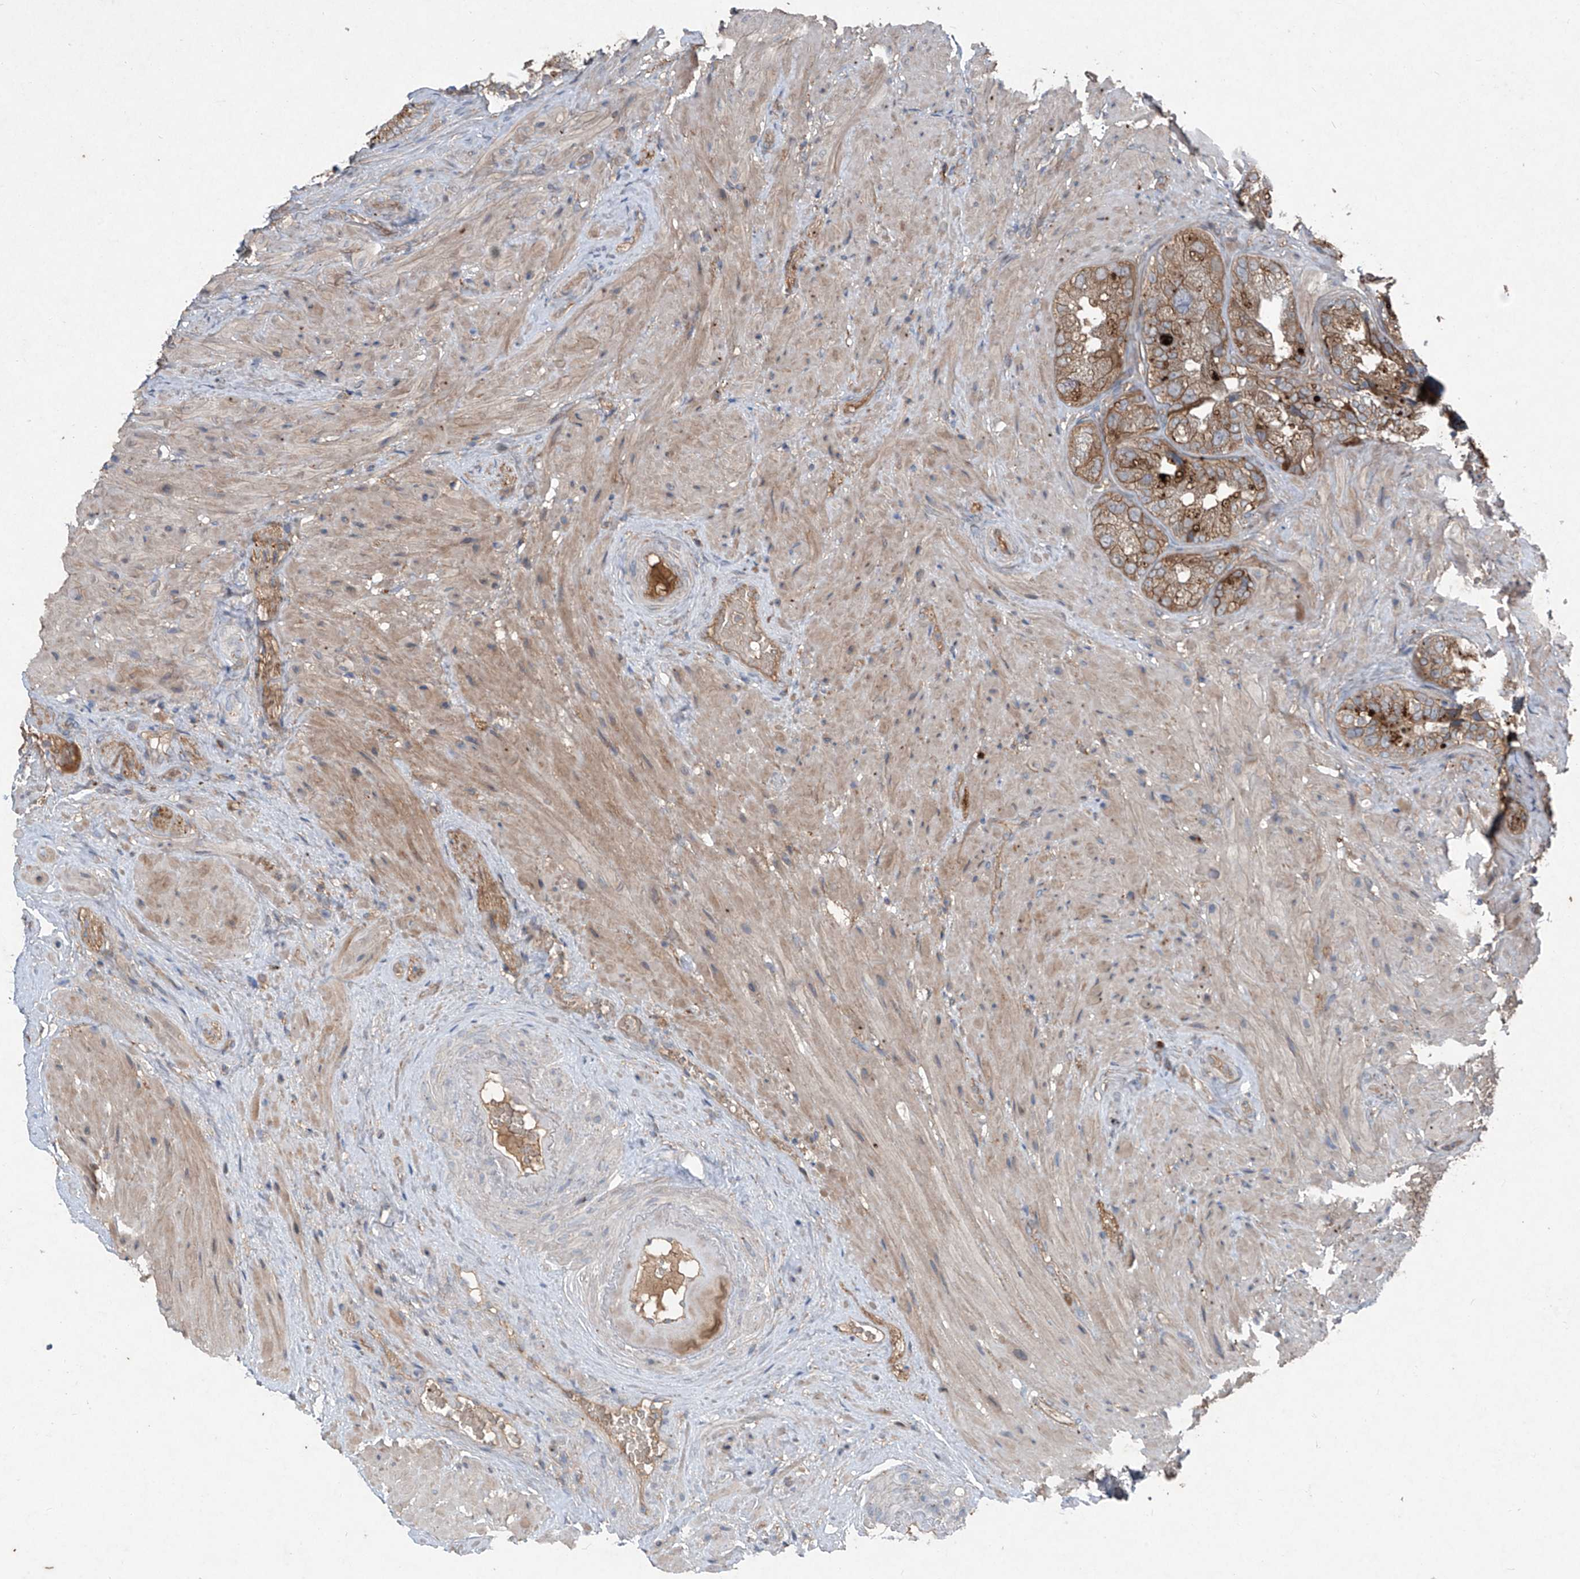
{"staining": {"intensity": "moderate", "quantity": ">75%", "location": "cytoplasmic/membranous"}, "tissue": "seminal vesicle", "cell_type": "Glandular cells", "image_type": "normal", "snomed": [{"axis": "morphology", "description": "Normal tissue, NOS"}, {"axis": "topography", "description": "Seminal veicle"}, {"axis": "topography", "description": "Peripheral nerve tissue"}], "caption": "Benign seminal vesicle was stained to show a protein in brown. There is medium levels of moderate cytoplasmic/membranous positivity in approximately >75% of glandular cells. Using DAB (3,3'-diaminobenzidine) (brown) and hematoxylin (blue) stains, captured at high magnification using brightfield microscopy.", "gene": "FOXRED2", "patient": {"sex": "male", "age": 63}}